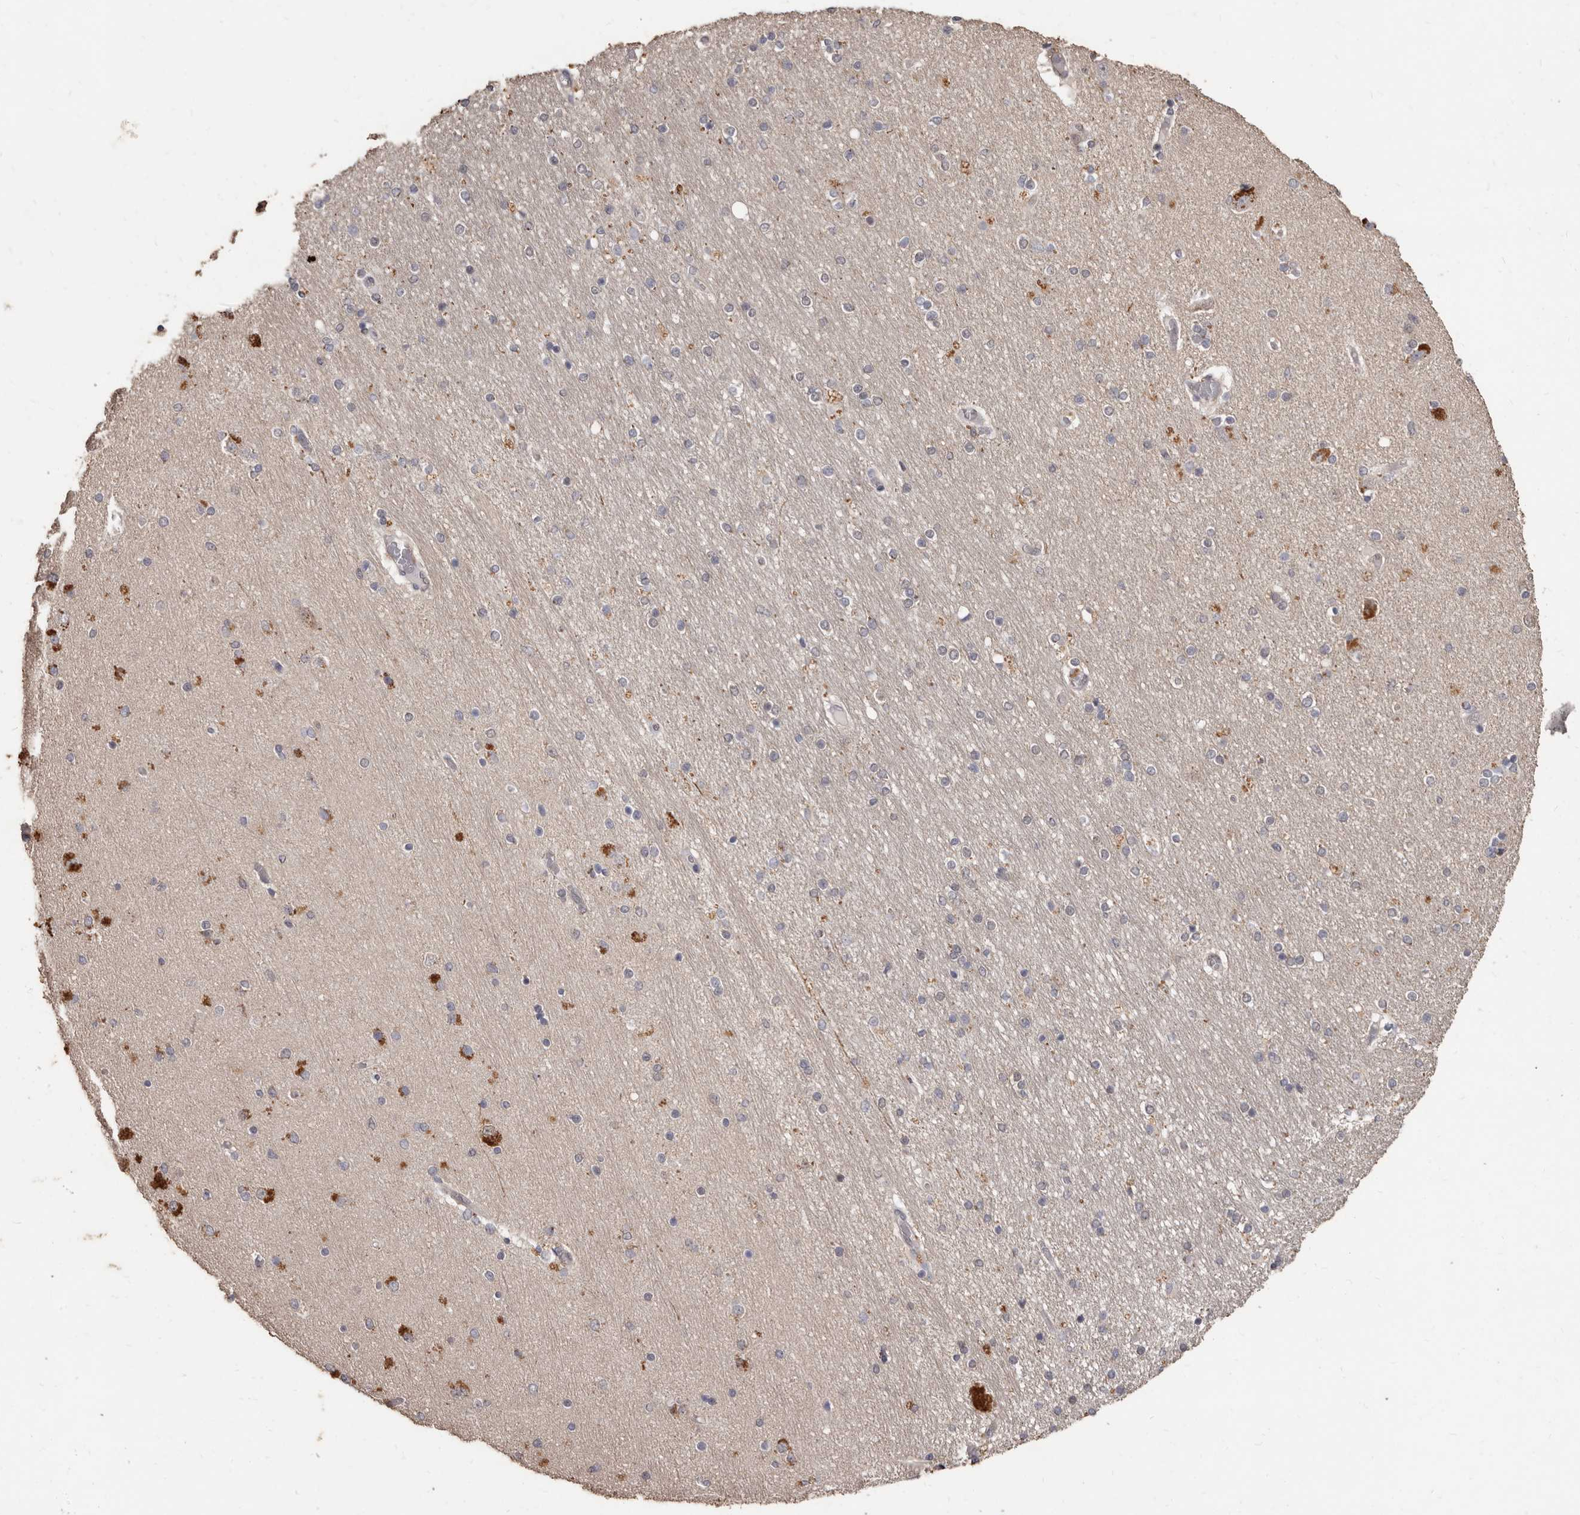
{"staining": {"intensity": "negative", "quantity": "none", "location": "none"}, "tissue": "hippocampus", "cell_type": "Glial cells", "image_type": "normal", "snomed": [{"axis": "morphology", "description": "Normal tissue, NOS"}, {"axis": "topography", "description": "Hippocampus"}], "caption": "Hippocampus was stained to show a protein in brown. There is no significant positivity in glial cells. Nuclei are stained in blue.", "gene": "ACLY", "patient": {"sex": "female", "age": 54}}